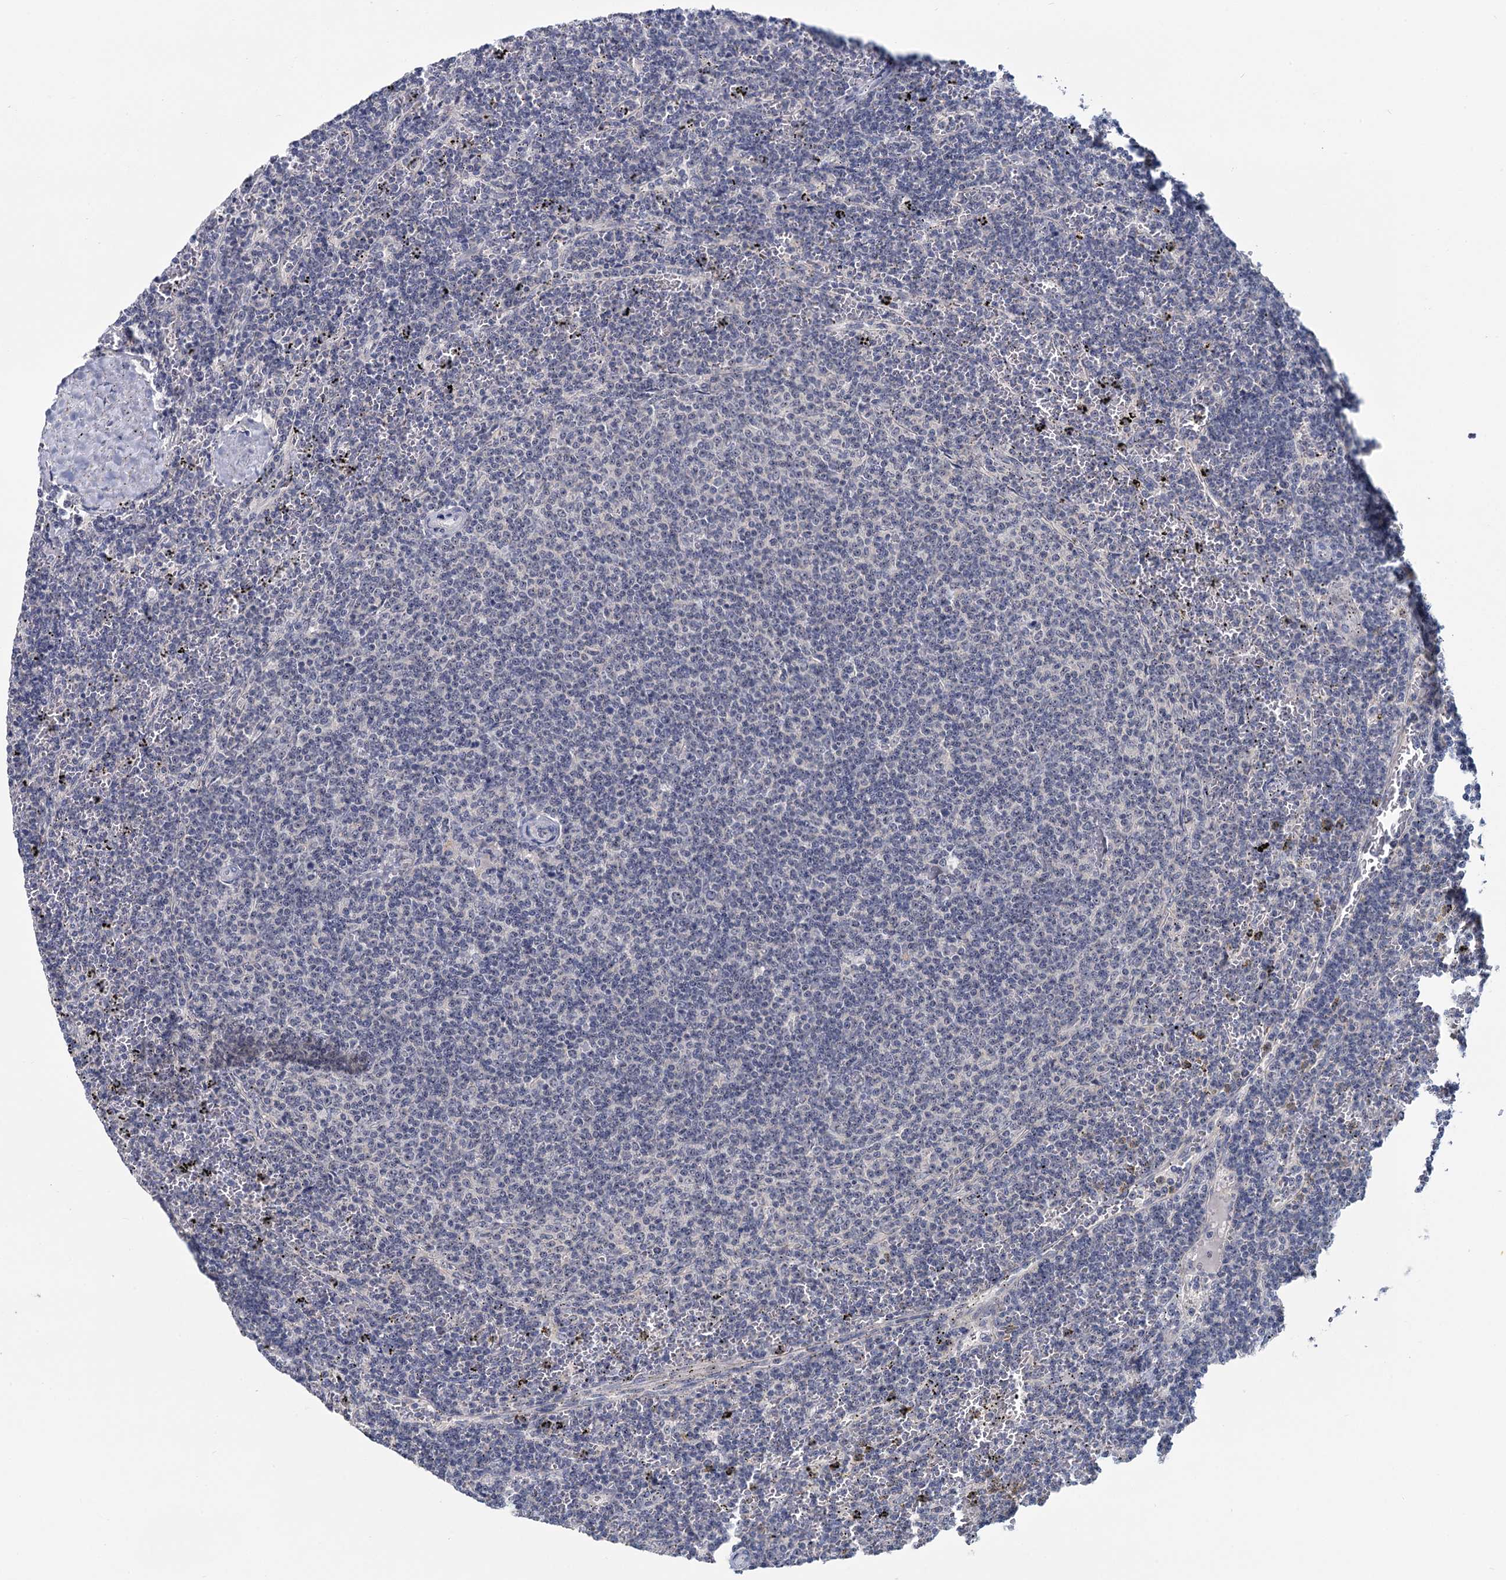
{"staining": {"intensity": "negative", "quantity": "none", "location": "none"}, "tissue": "lymphoma", "cell_type": "Tumor cells", "image_type": "cancer", "snomed": [{"axis": "morphology", "description": "Malignant lymphoma, non-Hodgkin's type, Low grade"}, {"axis": "topography", "description": "Spleen"}], "caption": "There is no significant staining in tumor cells of lymphoma. (Immunohistochemistry (ihc), brightfield microscopy, high magnification).", "gene": "SFN", "patient": {"sex": "female", "age": 50}}